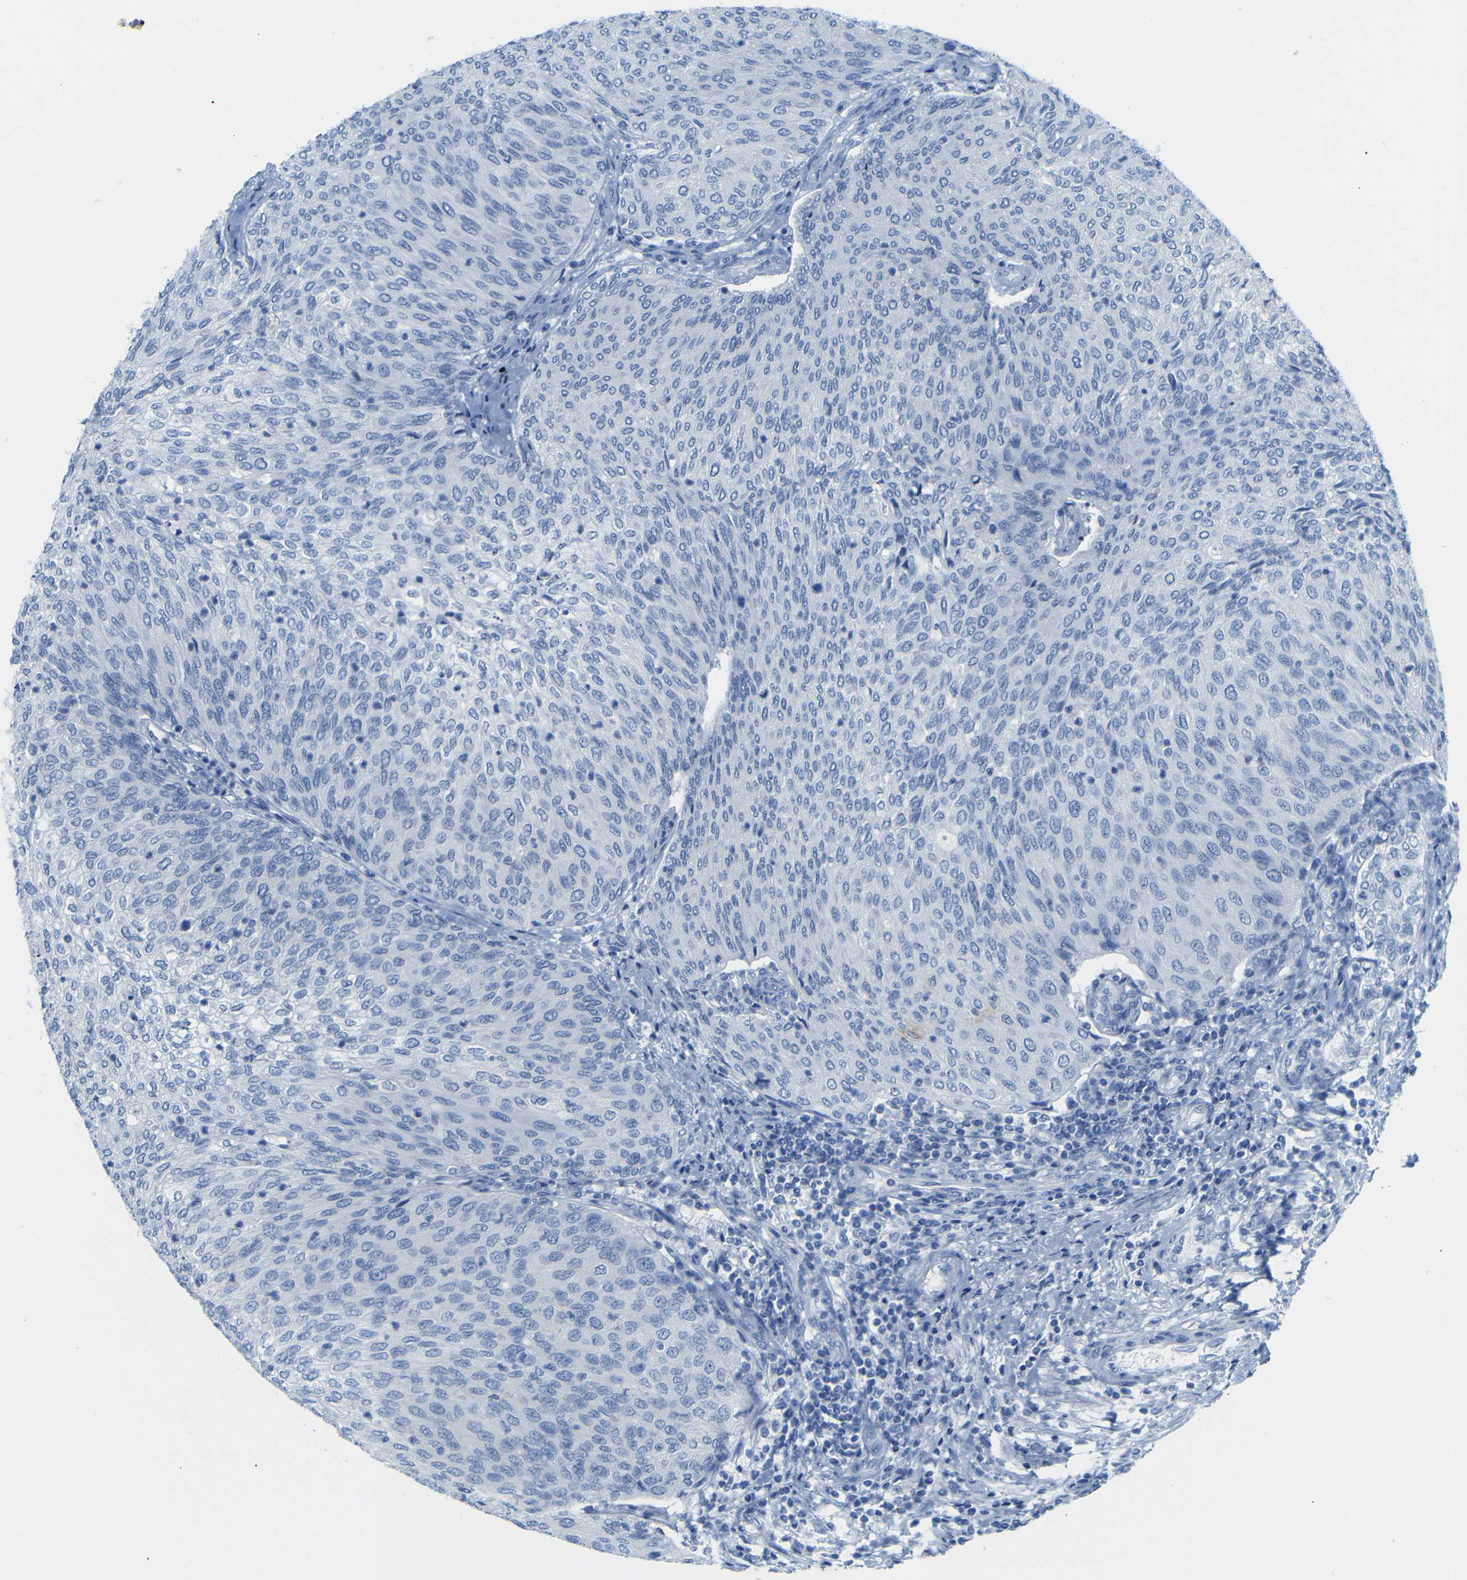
{"staining": {"intensity": "negative", "quantity": "none", "location": "none"}, "tissue": "urothelial cancer", "cell_type": "Tumor cells", "image_type": "cancer", "snomed": [{"axis": "morphology", "description": "Urothelial carcinoma, Low grade"}, {"axis": "topography", "description": "Urinary bladder"}], "caption": "Protein analysis of urothelial cancer reveals no significant expression in tumor cells.", "gene": "FCRL1", "patient": {"sex": "female", "age": 79}}